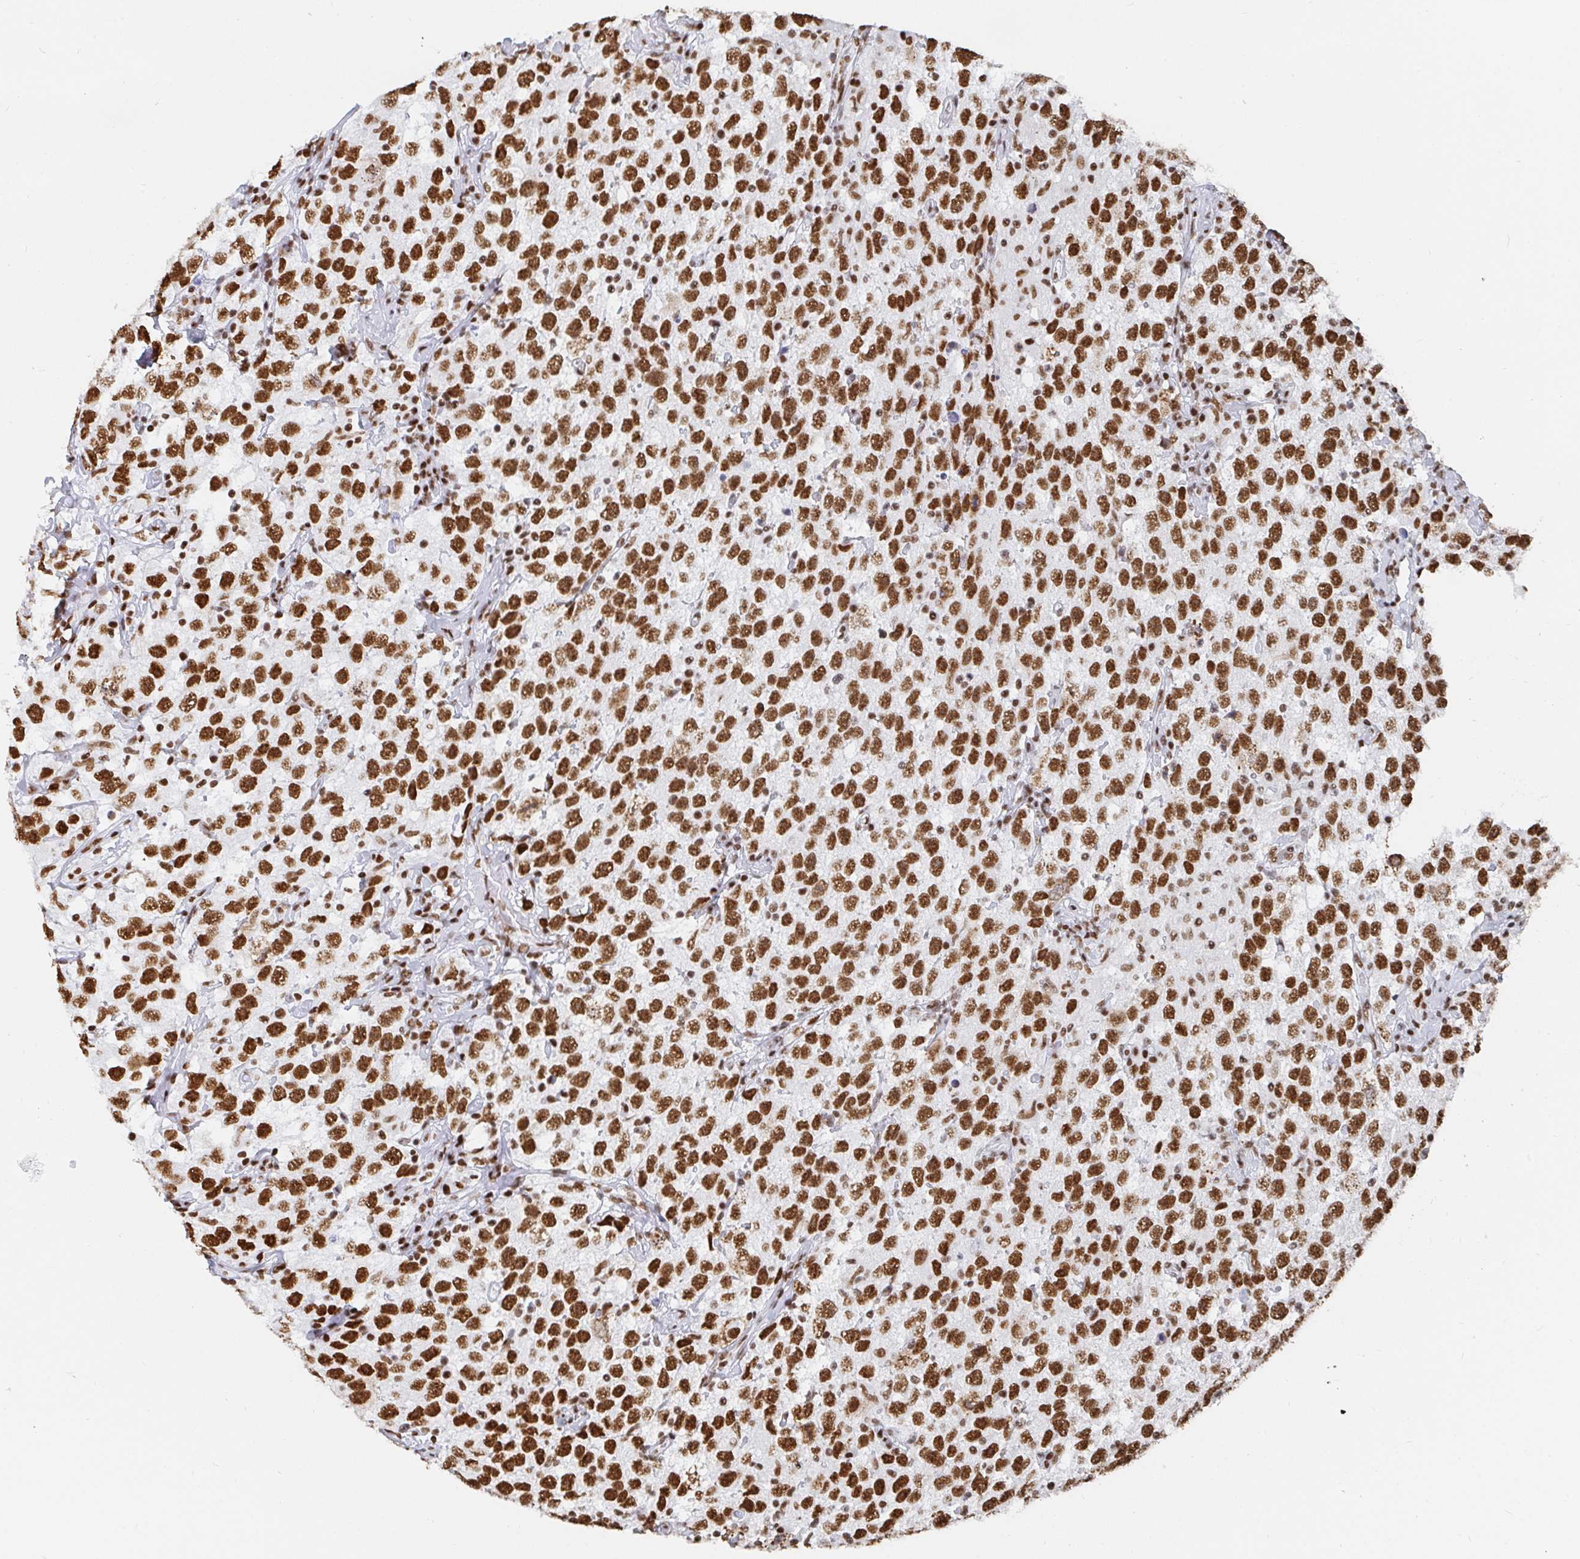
{"staining": {"intensity": "strong", "quantity": ">75%", "location": "nuclear"}, "tissue": "testis cancer", "cell_type": "Tumor cells", "image_type": "cancer", "snomed": [{"axis": "morphology", "description": "Seminoma, NOS"}, {"axis": "topography", "description": "Testis"}], "caption": "The photomicrograph displays immunohistochemical staining of seminoma (testis). There is strong nuclear expression is seen in about >75% of tumor cells.", "gene": "EWSR1", "patient": {"sex": "male", "age": 41}}